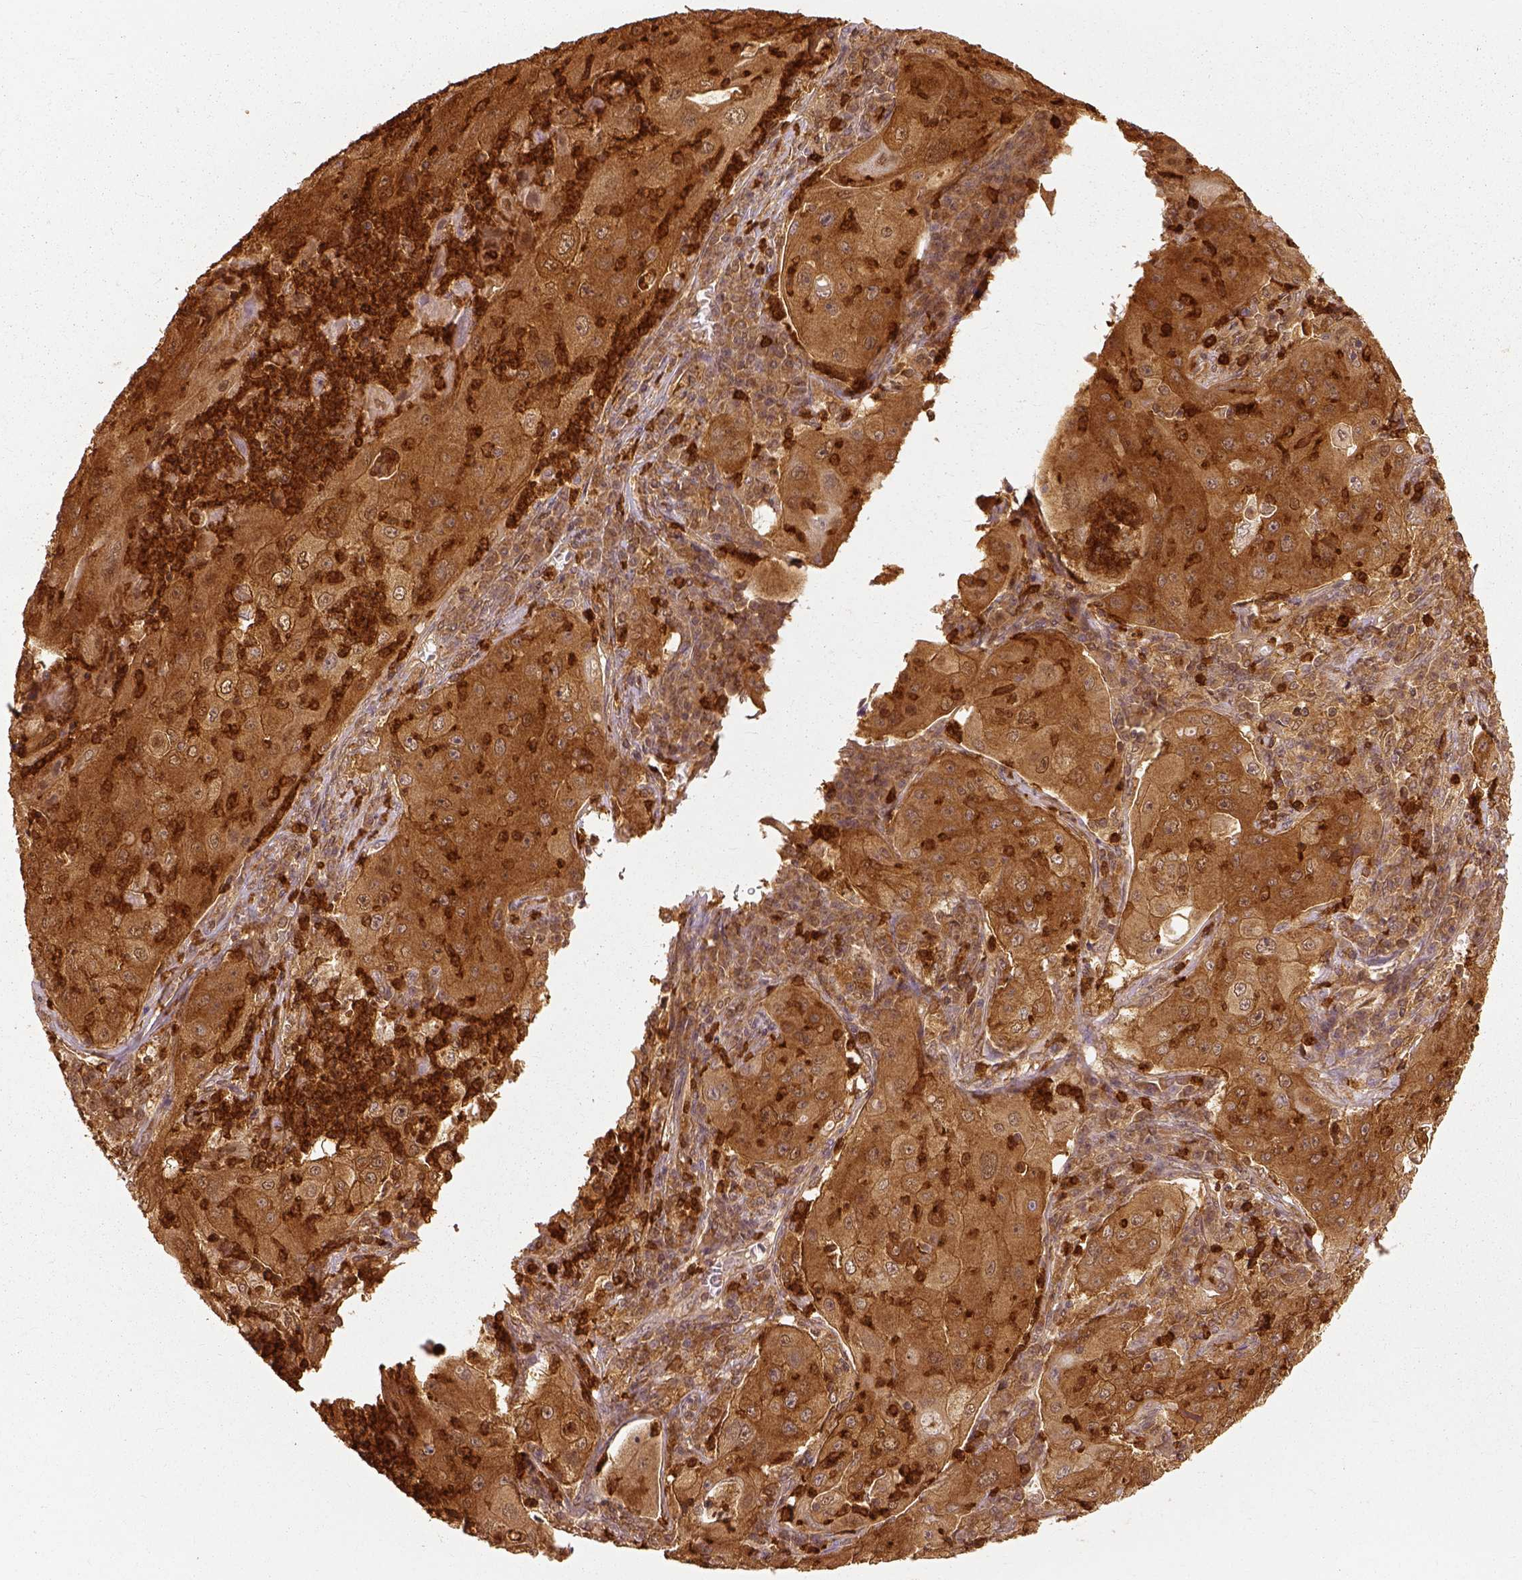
{"staining": {"intensity": "moderate", "quantity": ">75%", "location": "cytoplasmic/membranous,nuclear"}, "tissue": "lung cancer", "cell_type": "Tumor cells", "image_type": "cancer", "snomed": [{"axis": "morphology", "description": "Squamous cell carcinoma, NOS"}, {"axis": "topography", "description": "Lung"}], "caption": "Lung cancer tissue displays moderate cytoplasmic/membranous and nuclear positivity in about >75% of tumor cells", "gene": "GPI", "patient": {"sex": "female", "age": 59}}